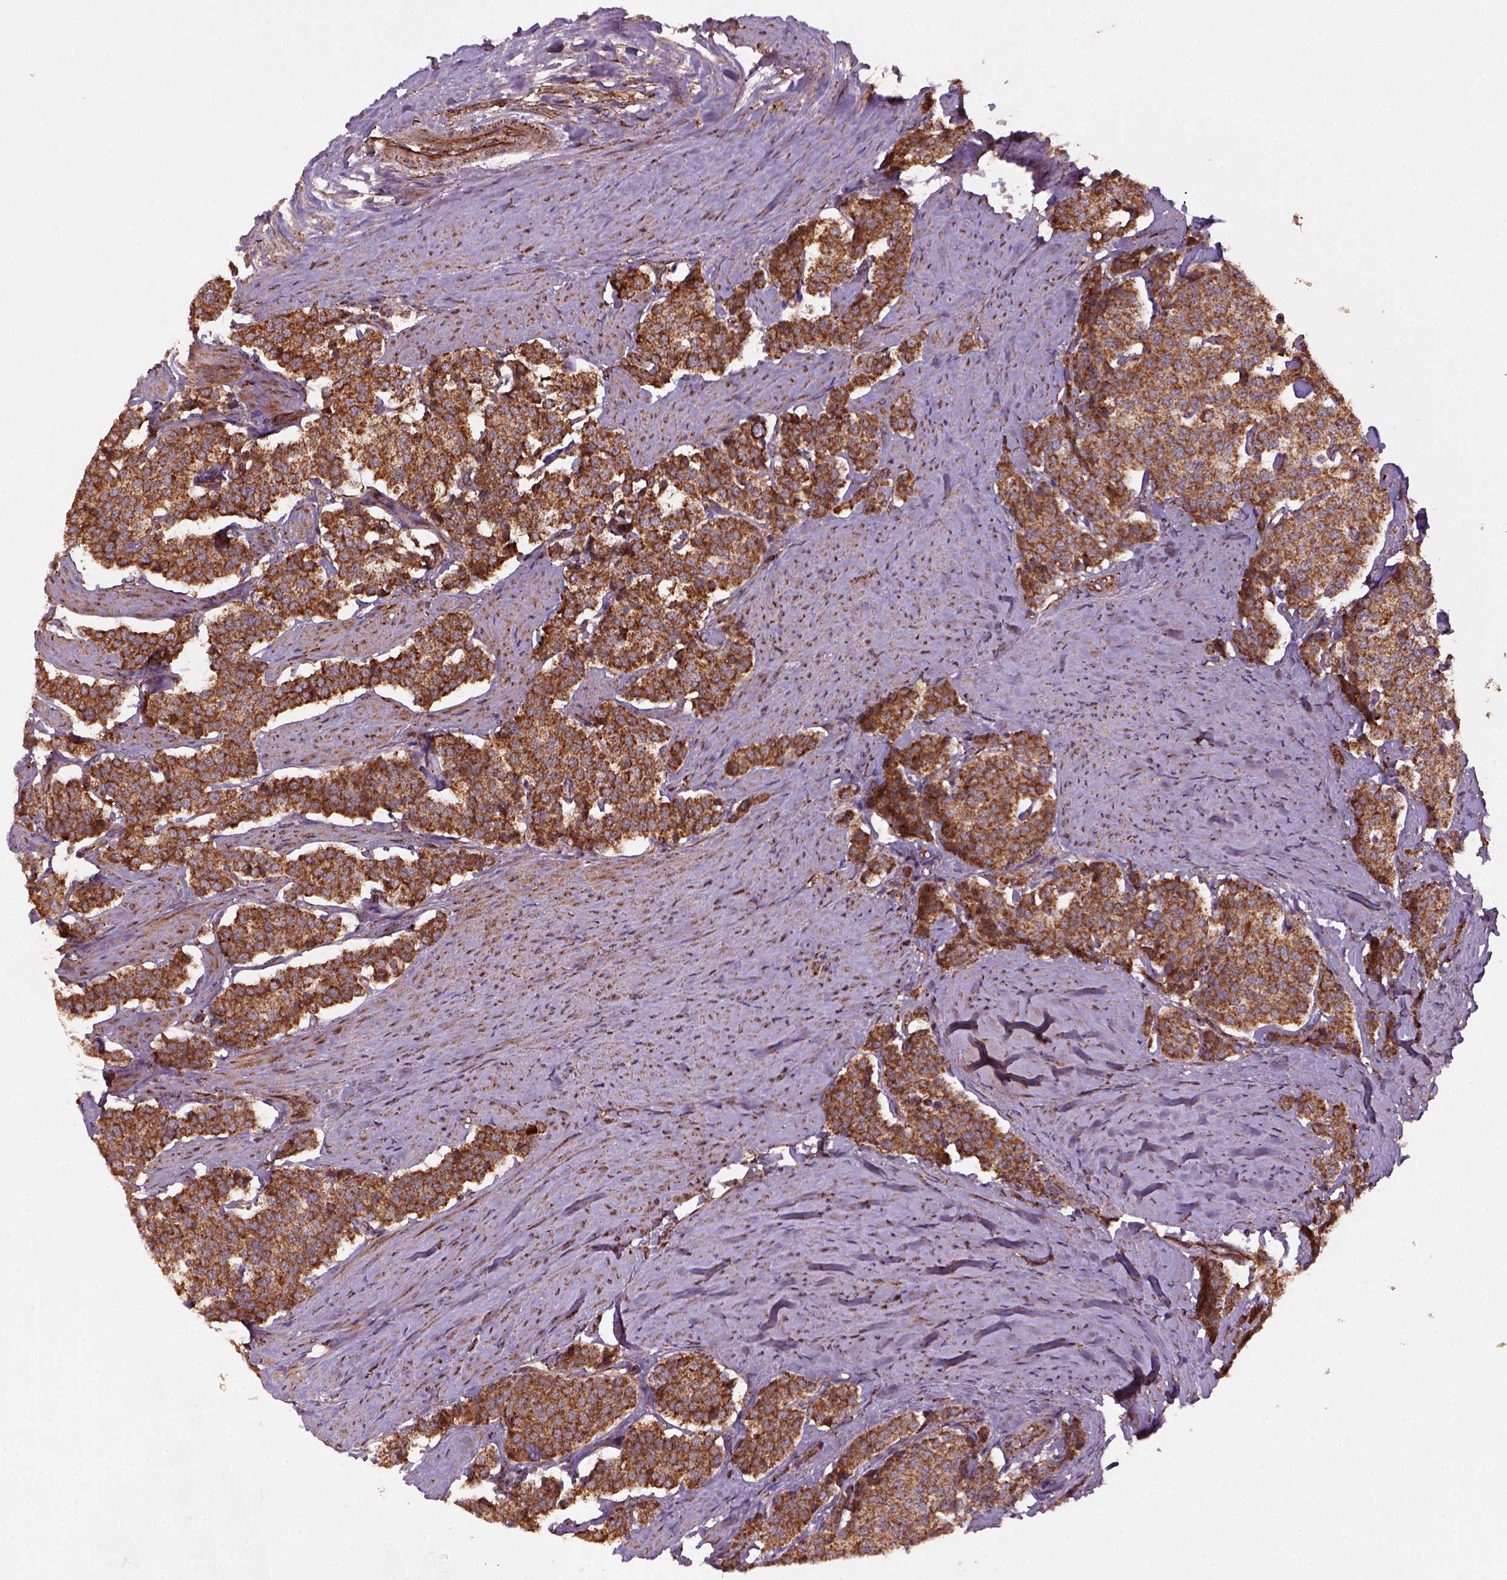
{"staining": {"intensity": "strong", "quantity": ">75%", "location": "cytoplasmic/membranous"}, "tissue": "carcinoid", "cell_type": "Tumor cells", "image_type": "cancer", "snomed": [{"axis": "morphology", "description": "Carcinoid, malignant, NOS"}, {"axis": "topography", "description": "Small intestine"}], "caption": "Immunohistochemical staining of malignant carcinoid demonstrates strong cytoplasmic/membranous protein expression in about >75% of tumor cells. Using DAB (3,3'-diaminobenzidine) (brown) and hematoxylin (blue) stains, captured at high magnification using brightfield microscopy.", "gene": "MAPK8IP3", "patient": {"sex": "female", "age": 58}}